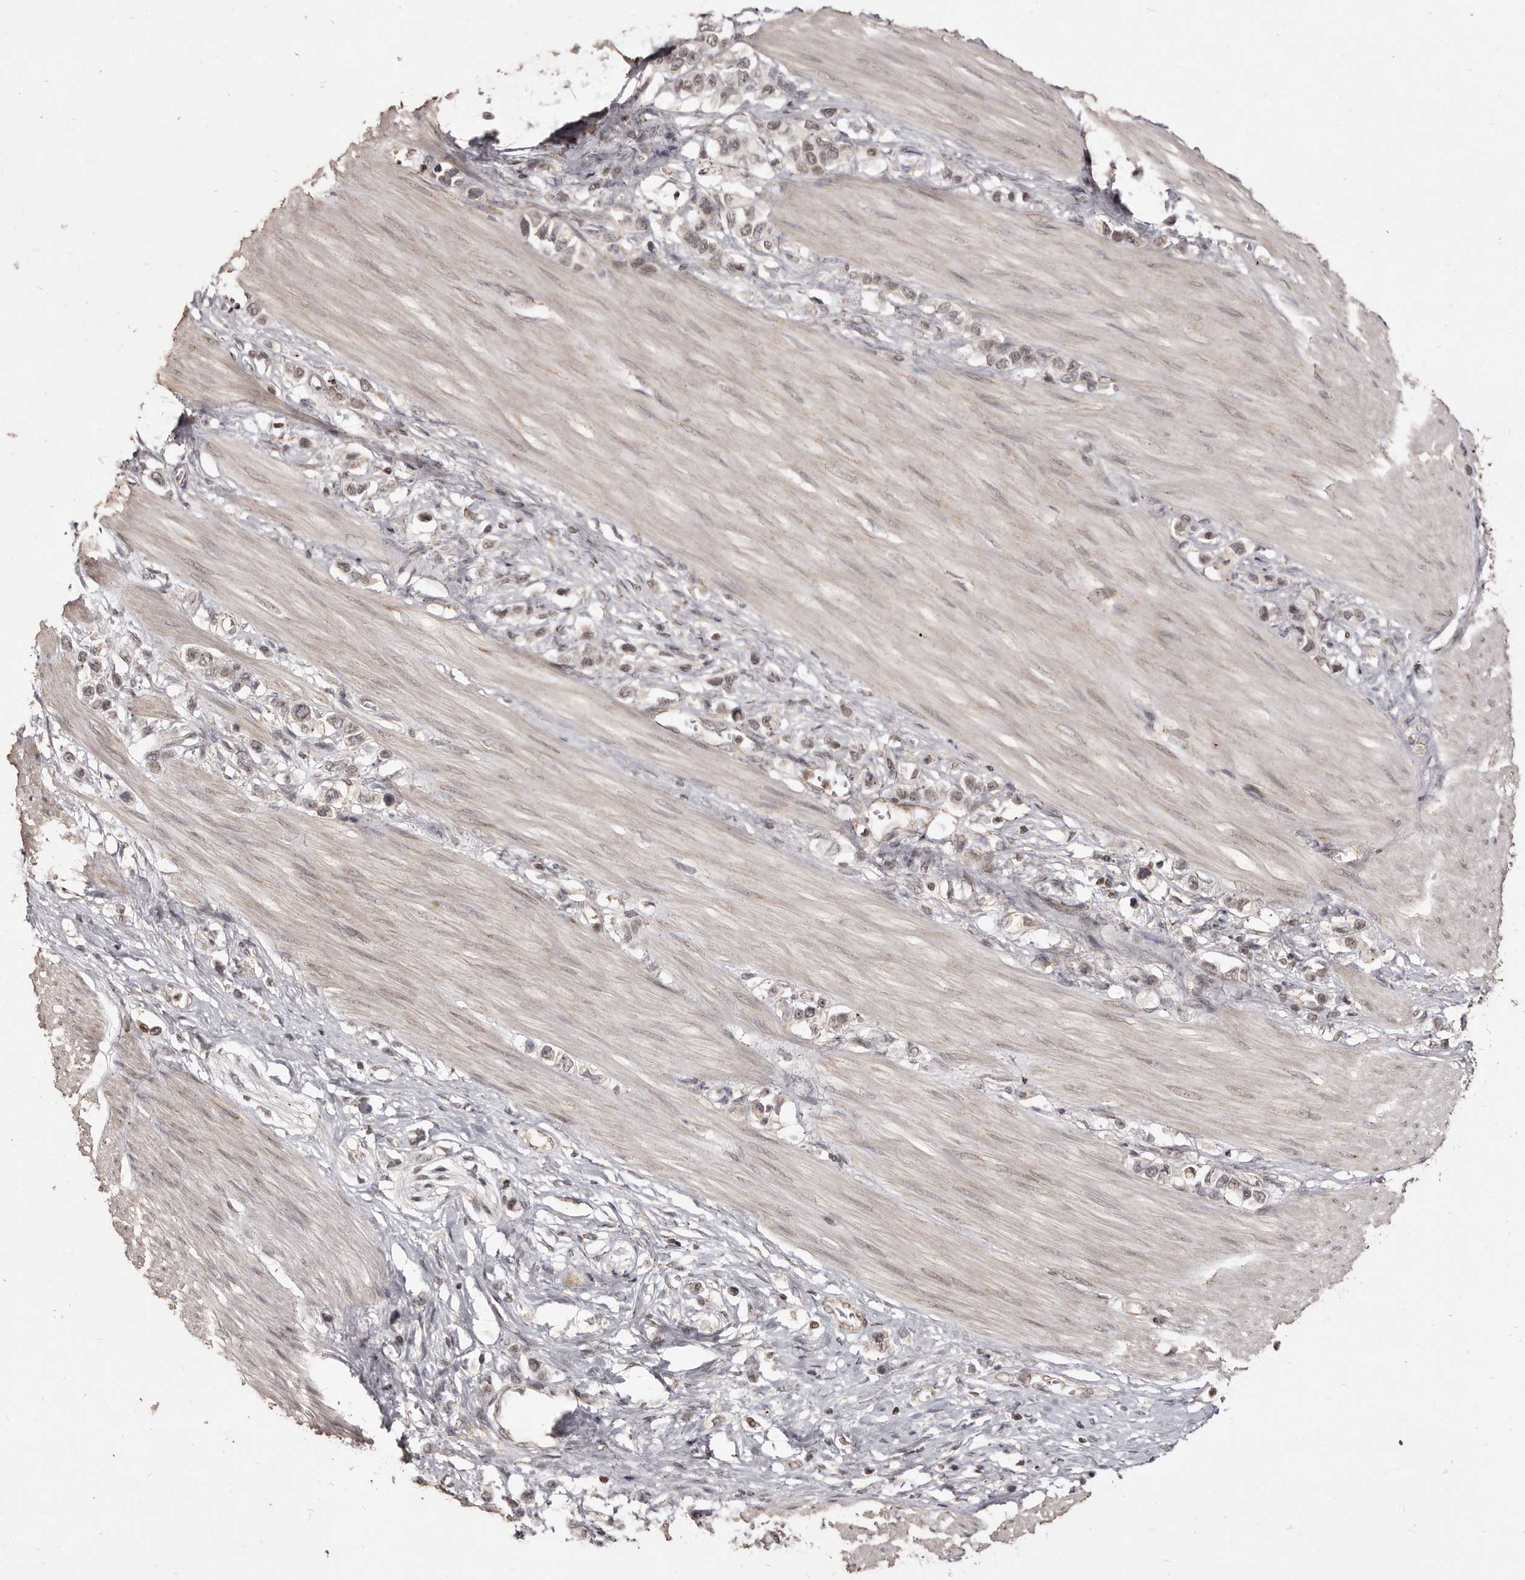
{"staining": {"intensity": "weak", "quantity": "<25%", "location": "nuclear"}, "tissue": "stomach cancer", "cell_type": "Tumor cells", "image_type": "cancer", "snomed": [{"axis": "morphology", "description": "Adenocarcinoma, NOS"}, {"axis": "topography", "description": "Stomach"}], "caption": "This is a photomicrograph of immunohistochemistry (IHC) staining of stomach adenocarcinoma, which shows no positivity in tumor cells.", "gene": "THUMPD1", "patient": {"sex": "female", "age": 65}}